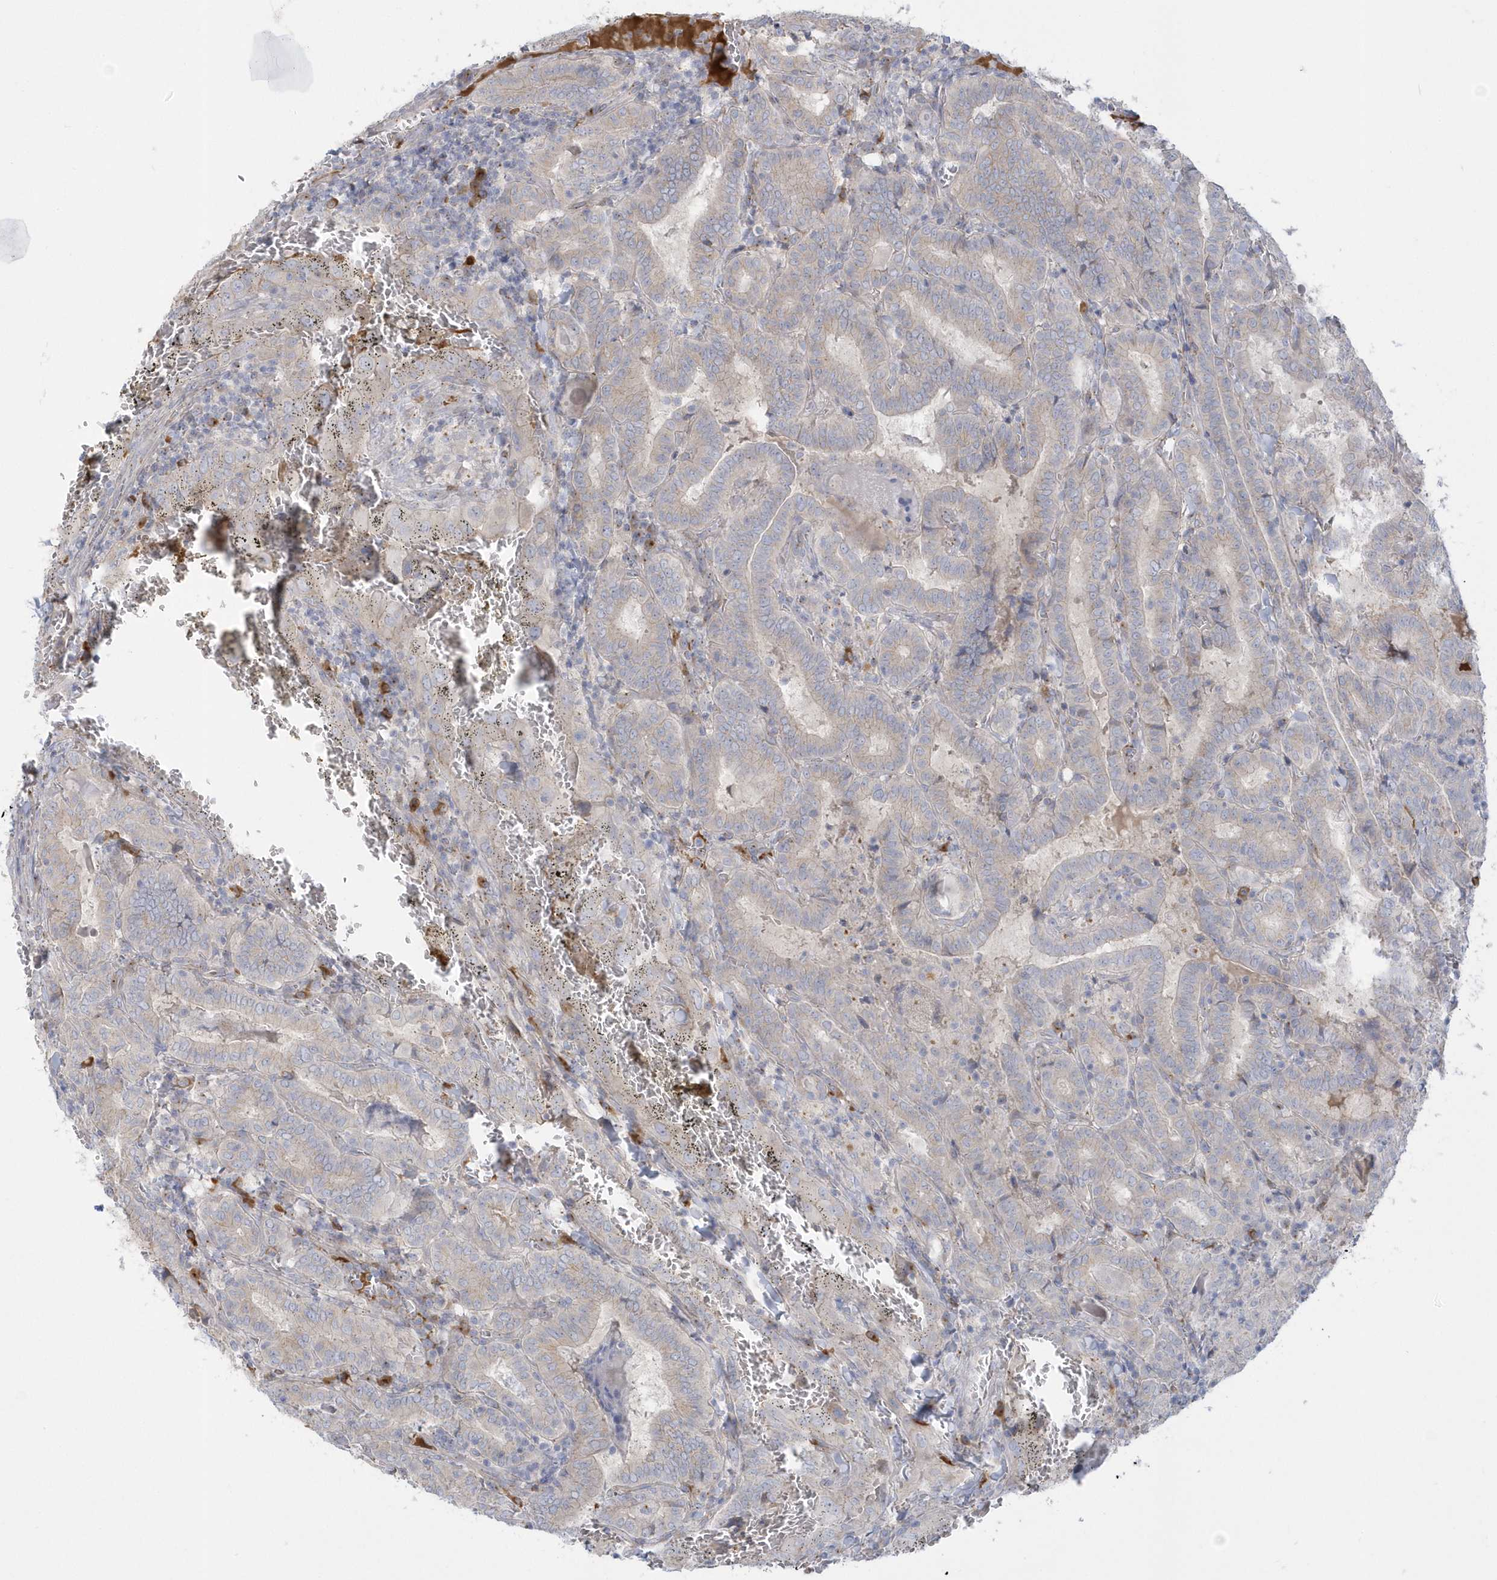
{"staining": {"intensity": "negative", "quantity": "none", "location": "none"}, "tissue": "thyroid cancer", "cell_type": "Tumor cells", "image_type": "cancer", "snomed": [{"axis": "morphology", "description": "Papillary adenocarcinoma, NOS"}, {"axis": "topography", "description": "Thyroid gland"}], "caption": "Thyroid cancer was stained to show a protein in brown. There is no significant positivity in tumor cells. Brightfield microscopy of immunohistochemistry stained with DAB (brown) and hematoxylin (blue), captured at high magnification.", "gene": "SEMA3D", "patient": {"sex": "female", "age": 72}}